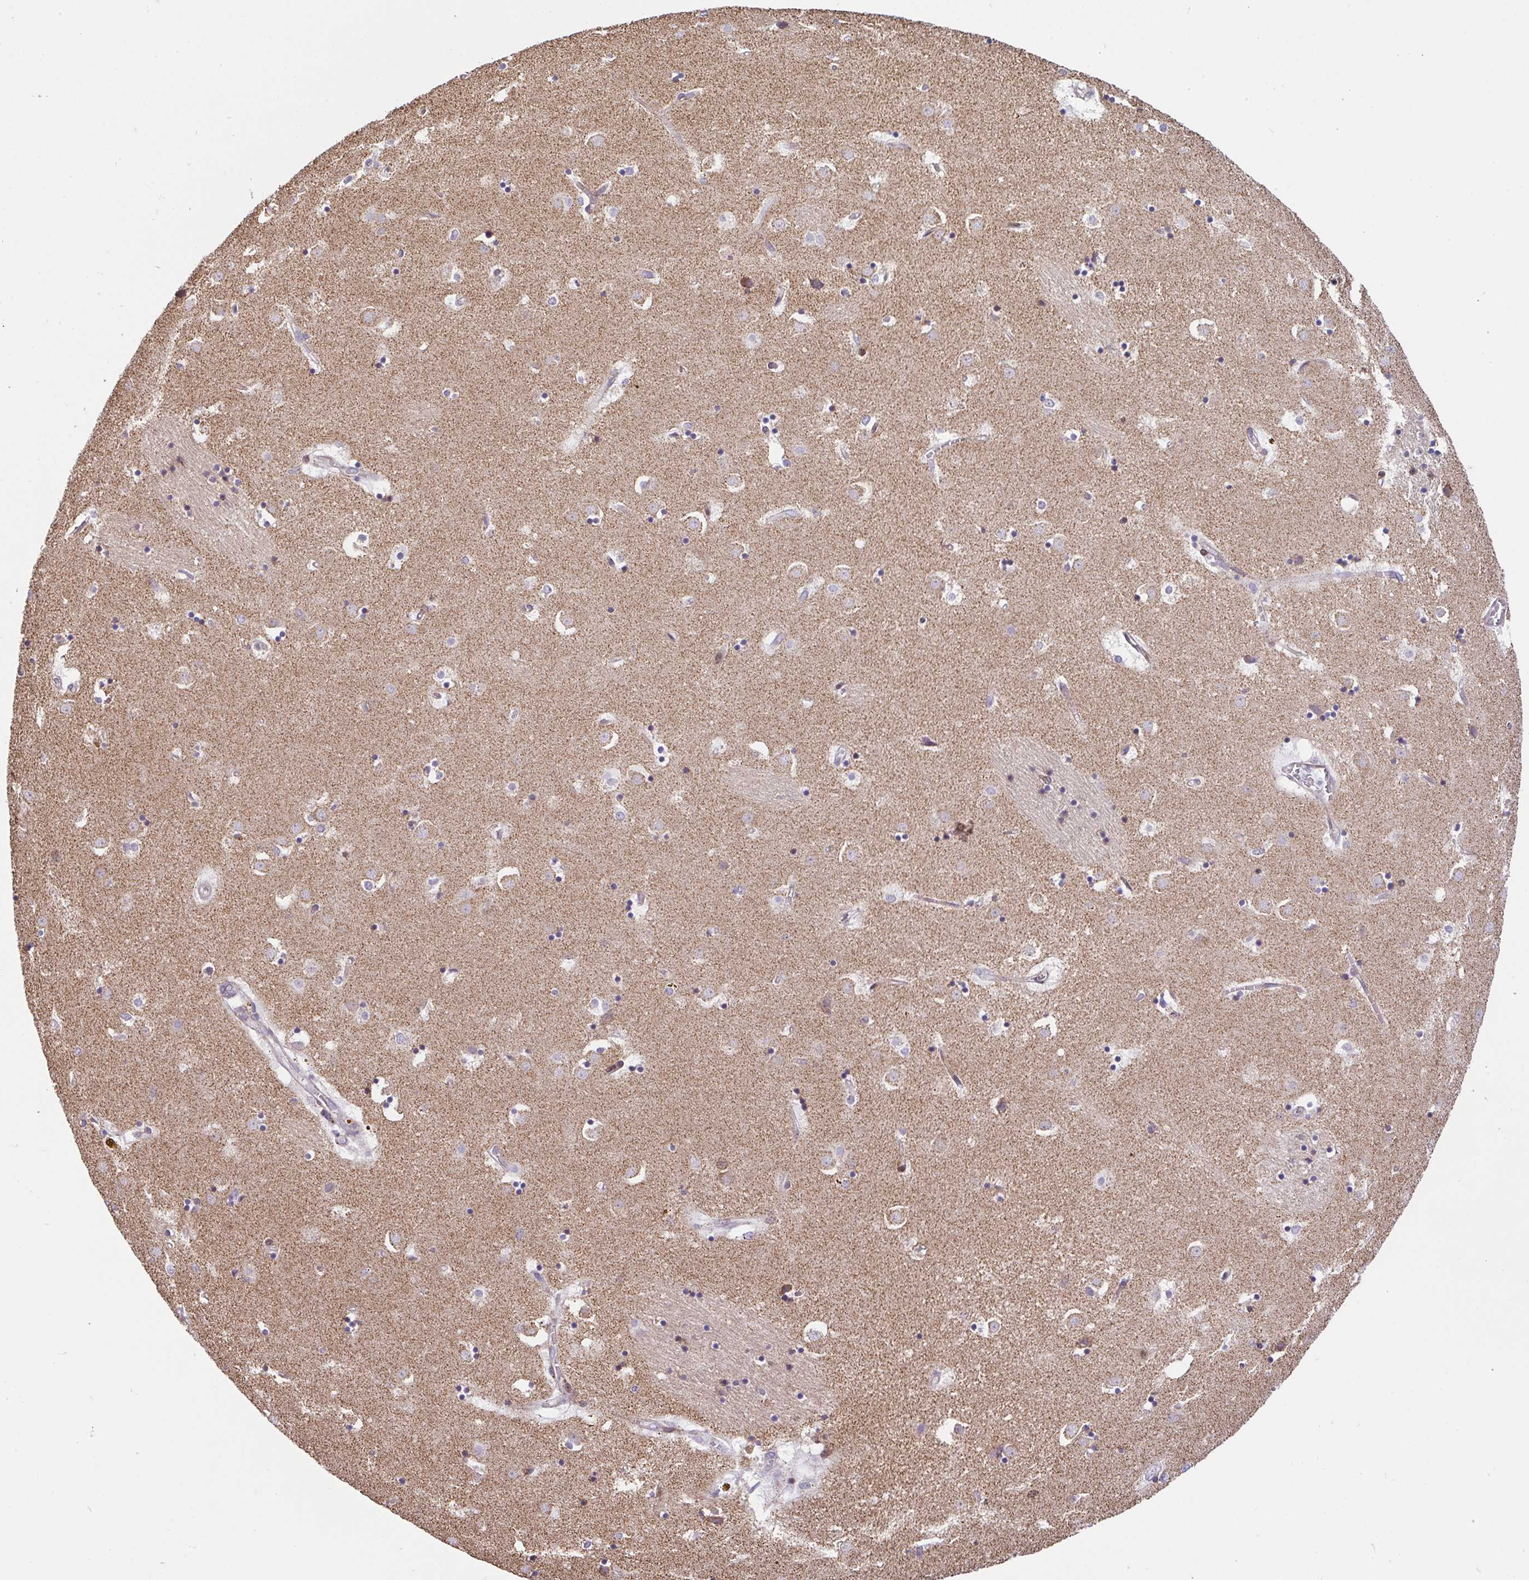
{"staining": {"intensity": "weak", "quantity": "<25%", "location": "cytoplasmic/membranous"}, "tissue": "caudate", "cell_type": "Glial cells", "image_type": "normal", "snomed": [{"axis": "morphology", "description": "Normal tissue, NOS"}, {"axis": "topography", "description": "Lateral ventricle wall"}], "caption": "Immunohistochemistry (IHC) micrograph of benign caudate: human caudate stained with DAB (3,3'-diaminobenzidine) reveals no significant protein staining in glial cells. (Brightfield microscopy of DAB IHC at high magnification).", "gene": "FIGNL1", "patient": {"sex": "male", "age": 58}}